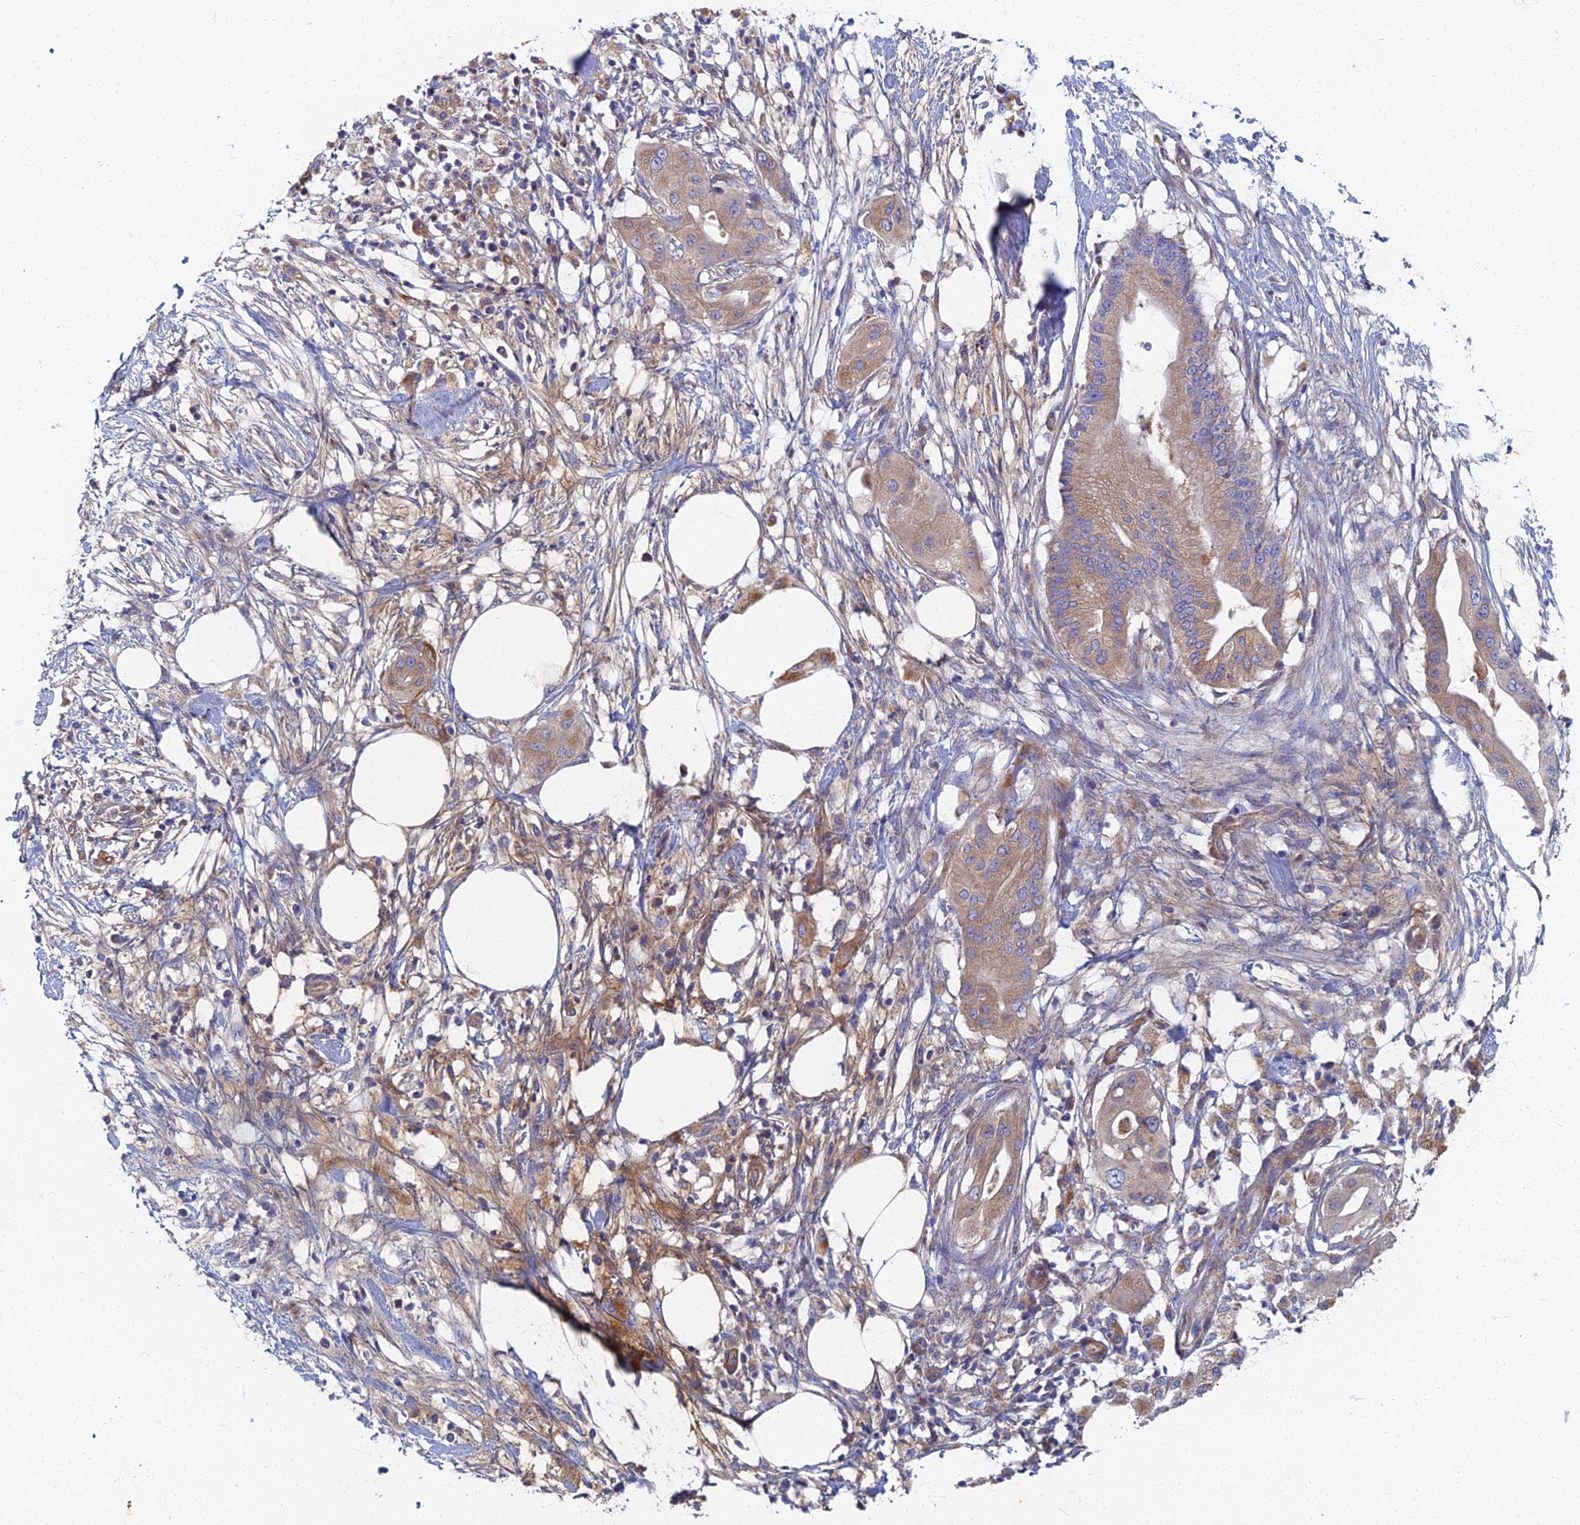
{"staining": {"intensity": "weak", "quantity": ">75%", "location": "cytoplasmic/membranous"}, "tissue": "pancreatic cancer", "cell_type": "Tumor cells", "image_type": "cancer", "snomed": [{"axis": "morphology", "description": "Adenocarcinoma, NOS"}, {"axis": "topography", "description": "Pancreas"}], "caption": "Immunohistochemistry (DAB) staining of human pancreatic cancer reveals weak cytoplasmic/membranous protein staining in approximately >75% of tumor cells.", "gene": "RNASEK", "patient": {"sex": "male", "age": 68}}